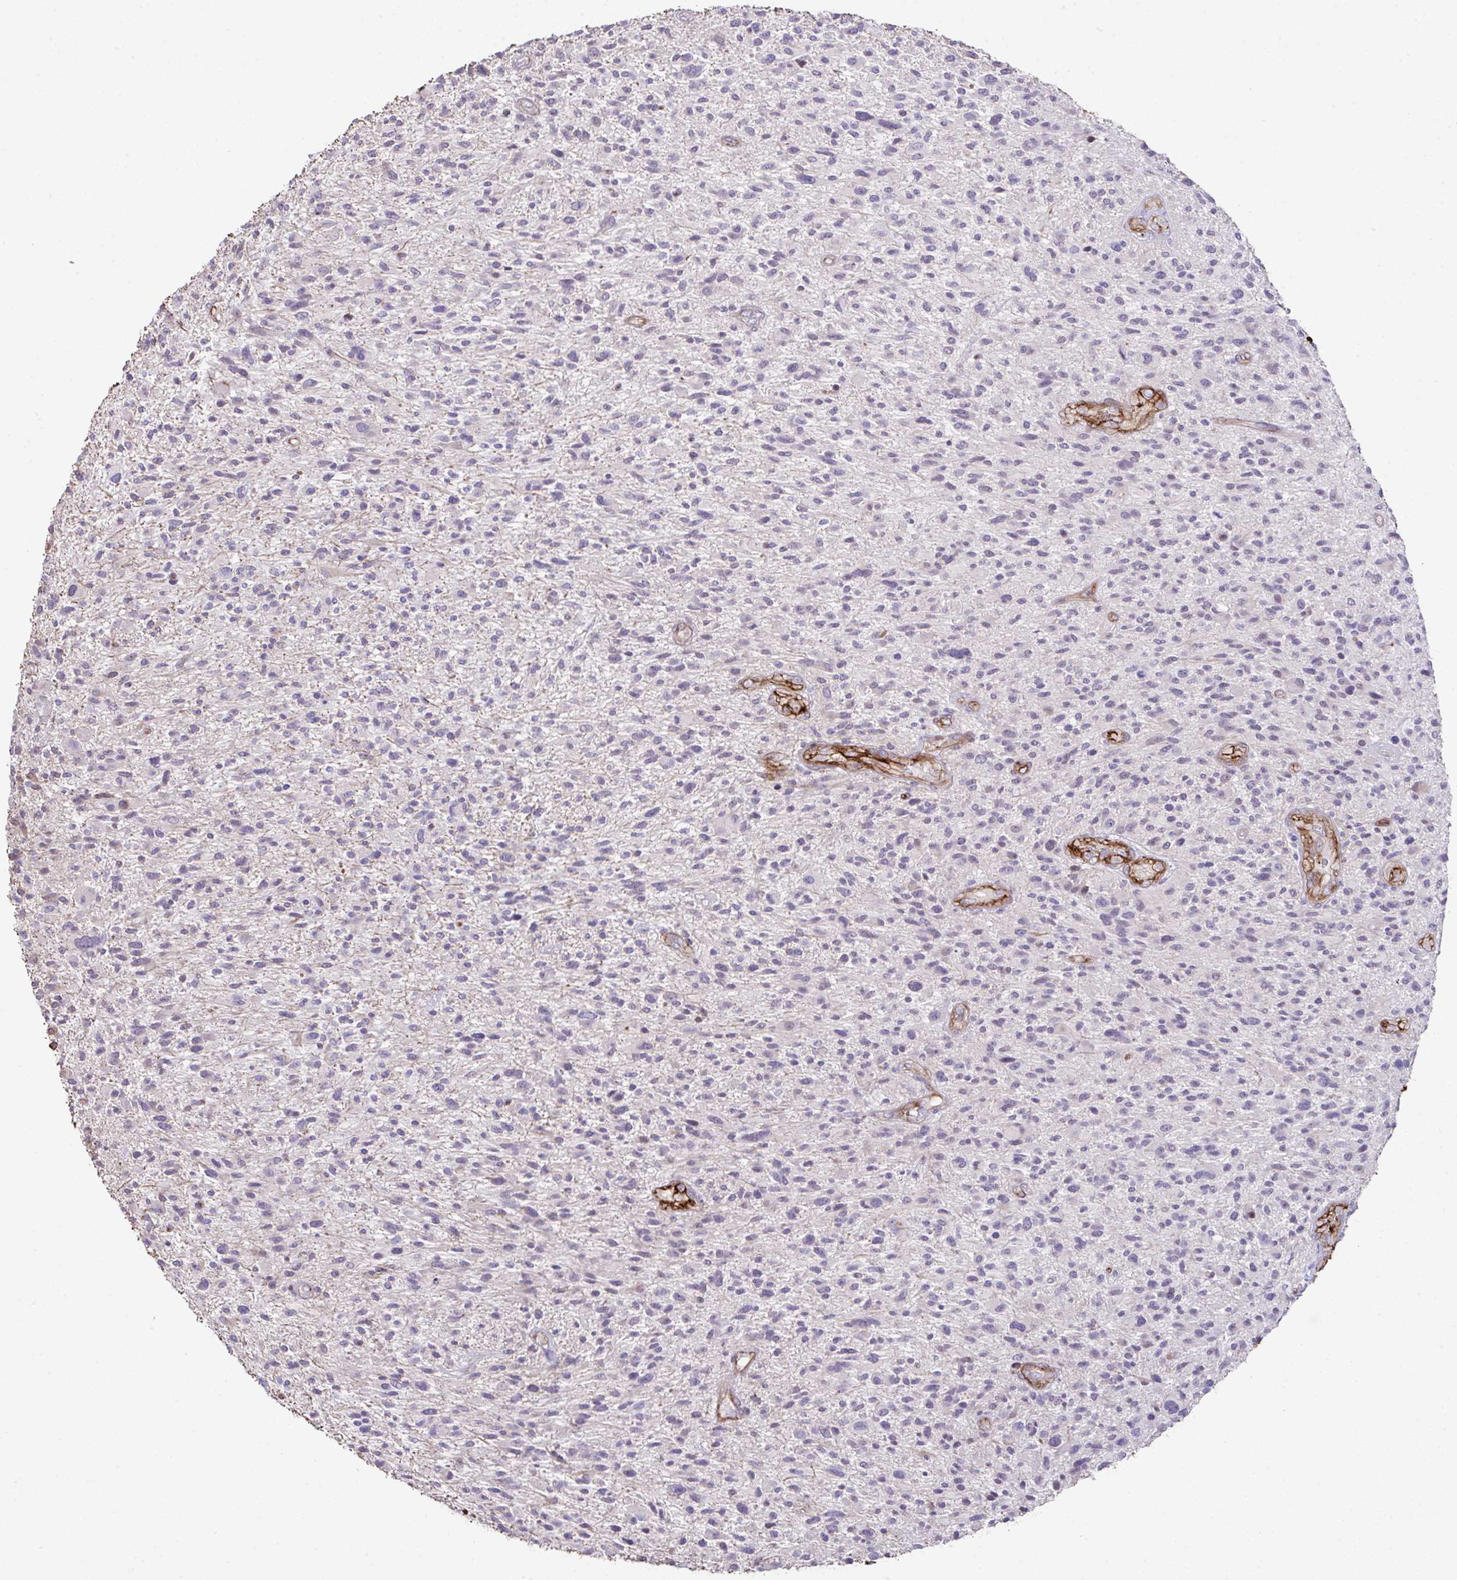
{"staining": {"intensity": "negative", "quantity": "none", "location": "none"}, "tissue": "glioma", "cell_type": "Tumor cells", "image_type": "cancer", "snomed": [{"axis": "morphology", "description": "Glioma, malignant, High grade"}, {"axis": "topography", "description": "Brain"}], "caption": "Tumor cells are negative for brown protein staining in malignant glioma (high-grade).", "gene": "FBXO34", "patient": {"sex": "male", "age": 47}}